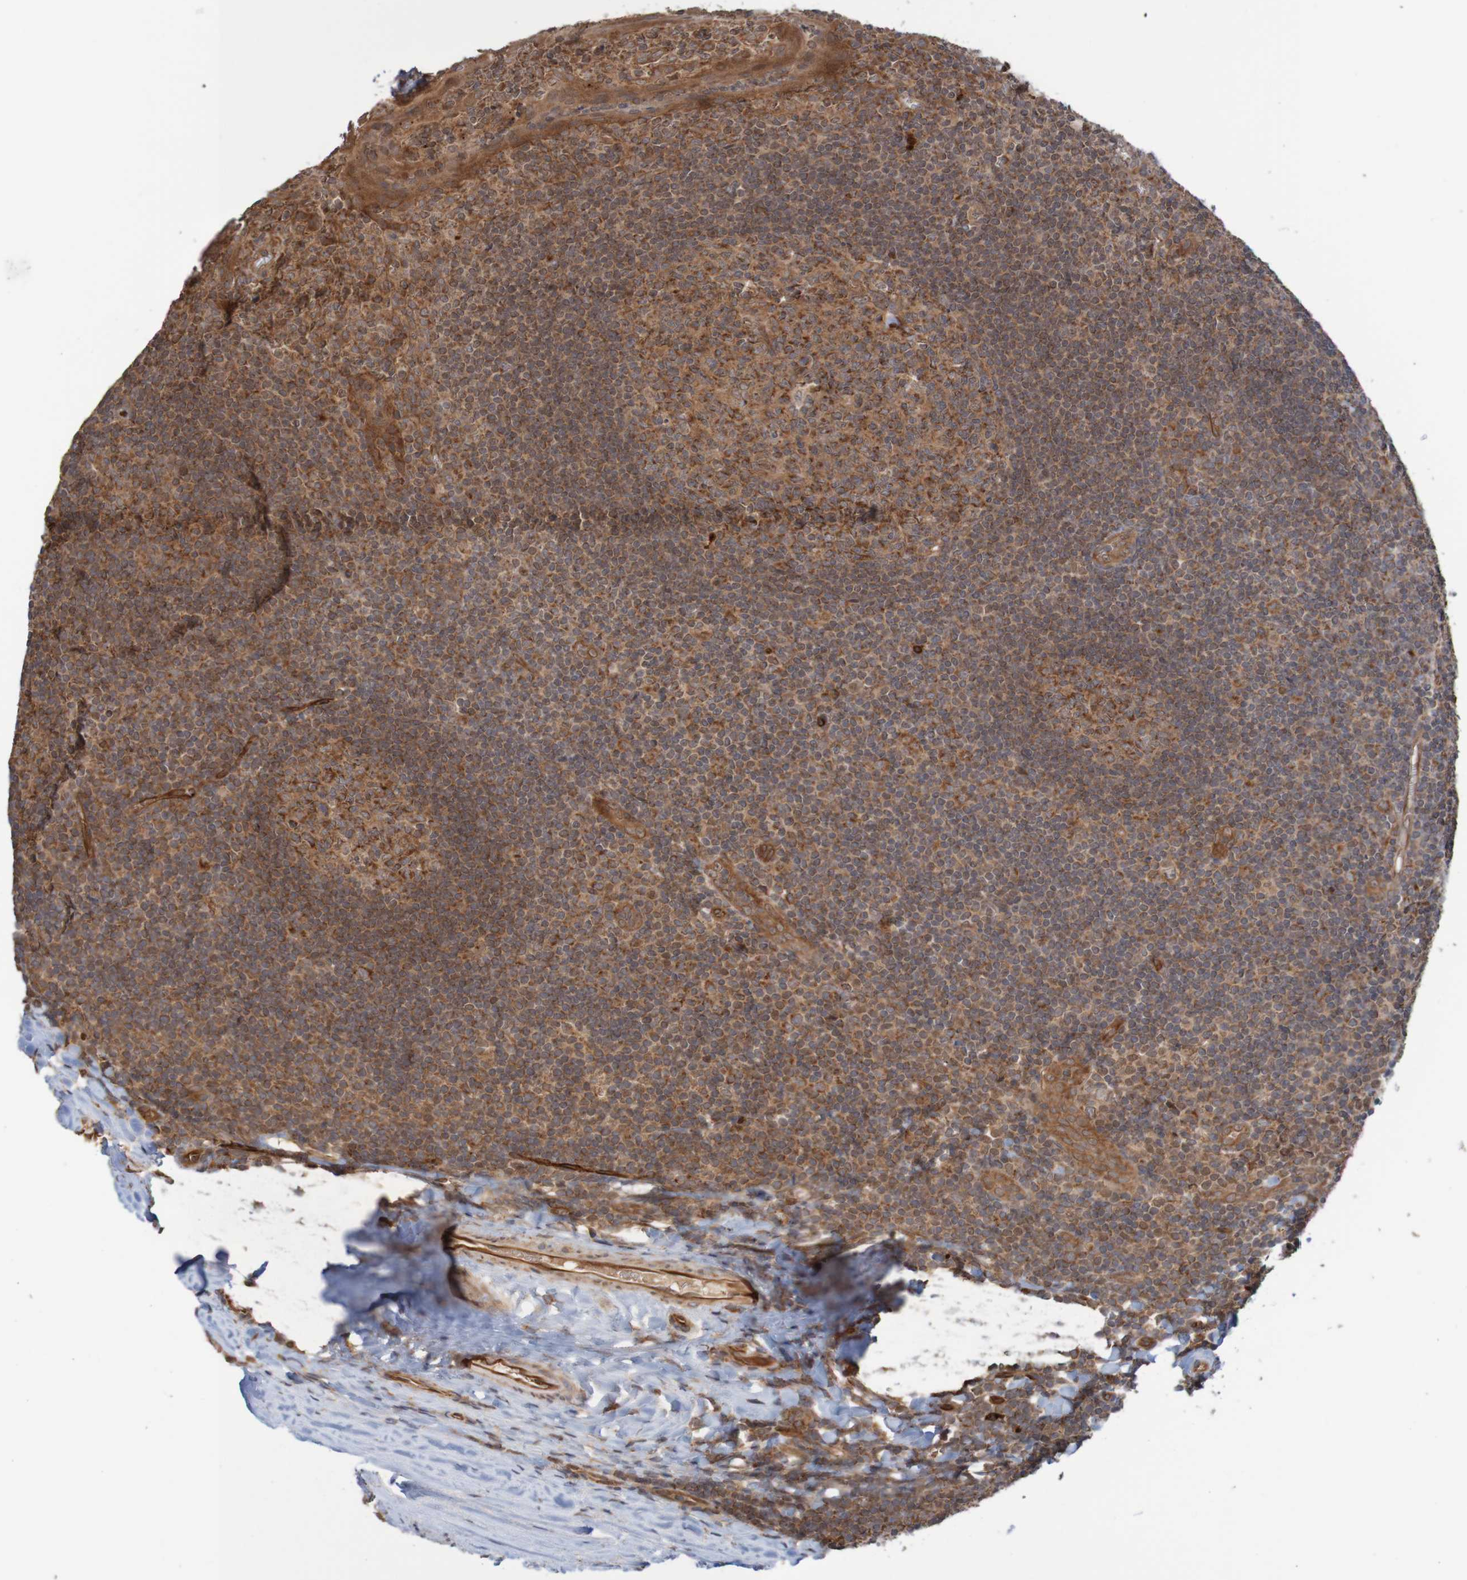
{"staining": {"intensity": "strong", "quantity": ">75%", "location": "cytoplasmic/membranous"}, "tissue": "tonsil", "cell_type": "Germinal center cells", "image_type": "normal", "snomed": [{"axis": "morphology", "description": "Normal tissue, NOS"}, {"axis": "topography", "description": "Tonsil"}], "caption": "Immunohistochemical staining of benign human tonsil shows >75% levels of strong cytoplasmic/membranous protein staining in approximately >75% of germinal center cells. (DAB = brown stain, brightfield microscopy at high magnification).", "gene": "MRPL52", "patient": {"sex": "male", "age": 37}}